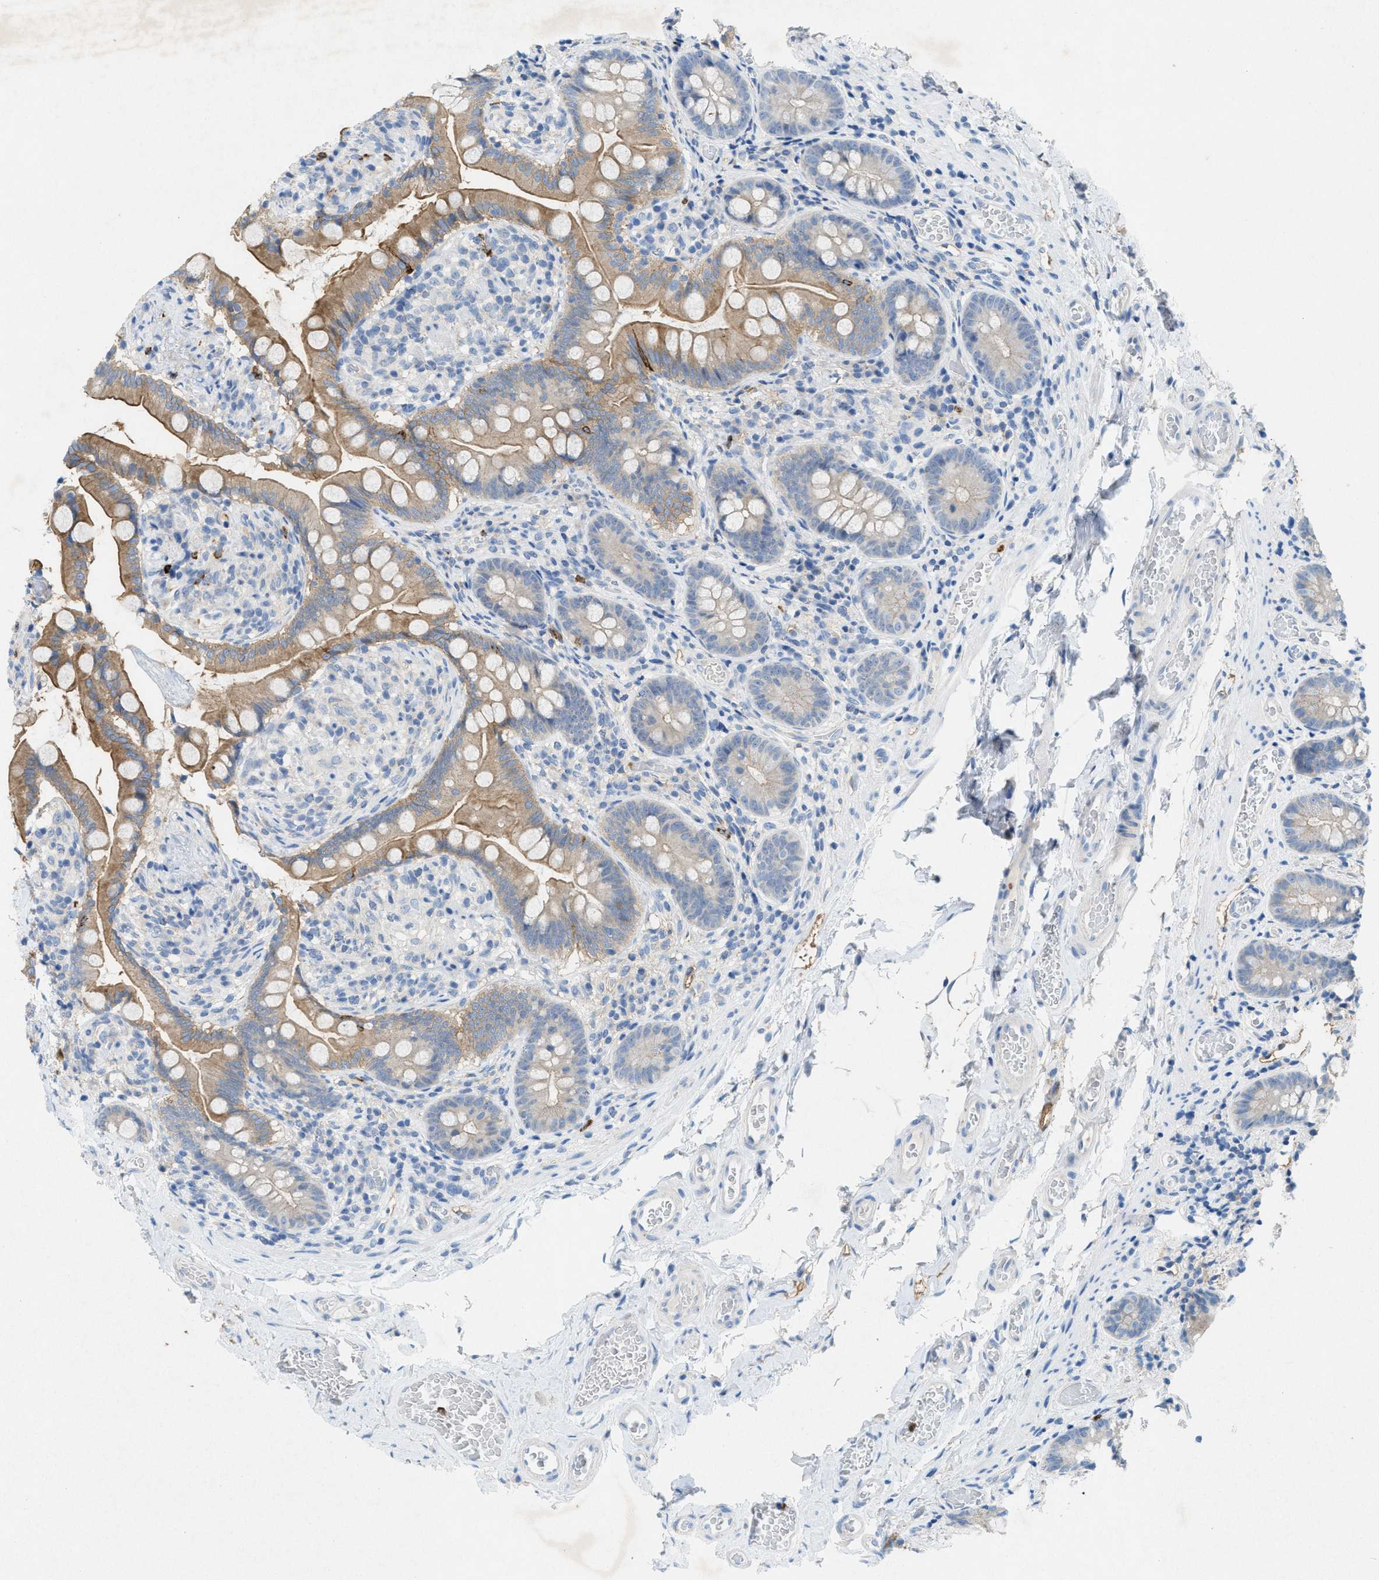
{"staining": {"intensity": "moderate", "quantity": ">75%", "location": "cytoplasmic/membranous"}, "tissue": "small intestine", "cell_type": "Glandular cells", "image_type": "normal", "snomed": [{"axis": "morphology", "description": "Normal tissue, NOS"}, {"axis": "topography", "description": "Small intestine"}], "caption": "Immunohistochemical staining of unremarkable small intestine shows medium levels of moderate cytoplasmic/membranous expression in approximately >75% of glandular cells. The staining was performed using DAB to visualize the protein expression in brown, while the nuclei were stained in blue with hematoxylin (Magnification: 20x).", "gene": "CKLF", "patient": {"sex": "female", "age": 56}}